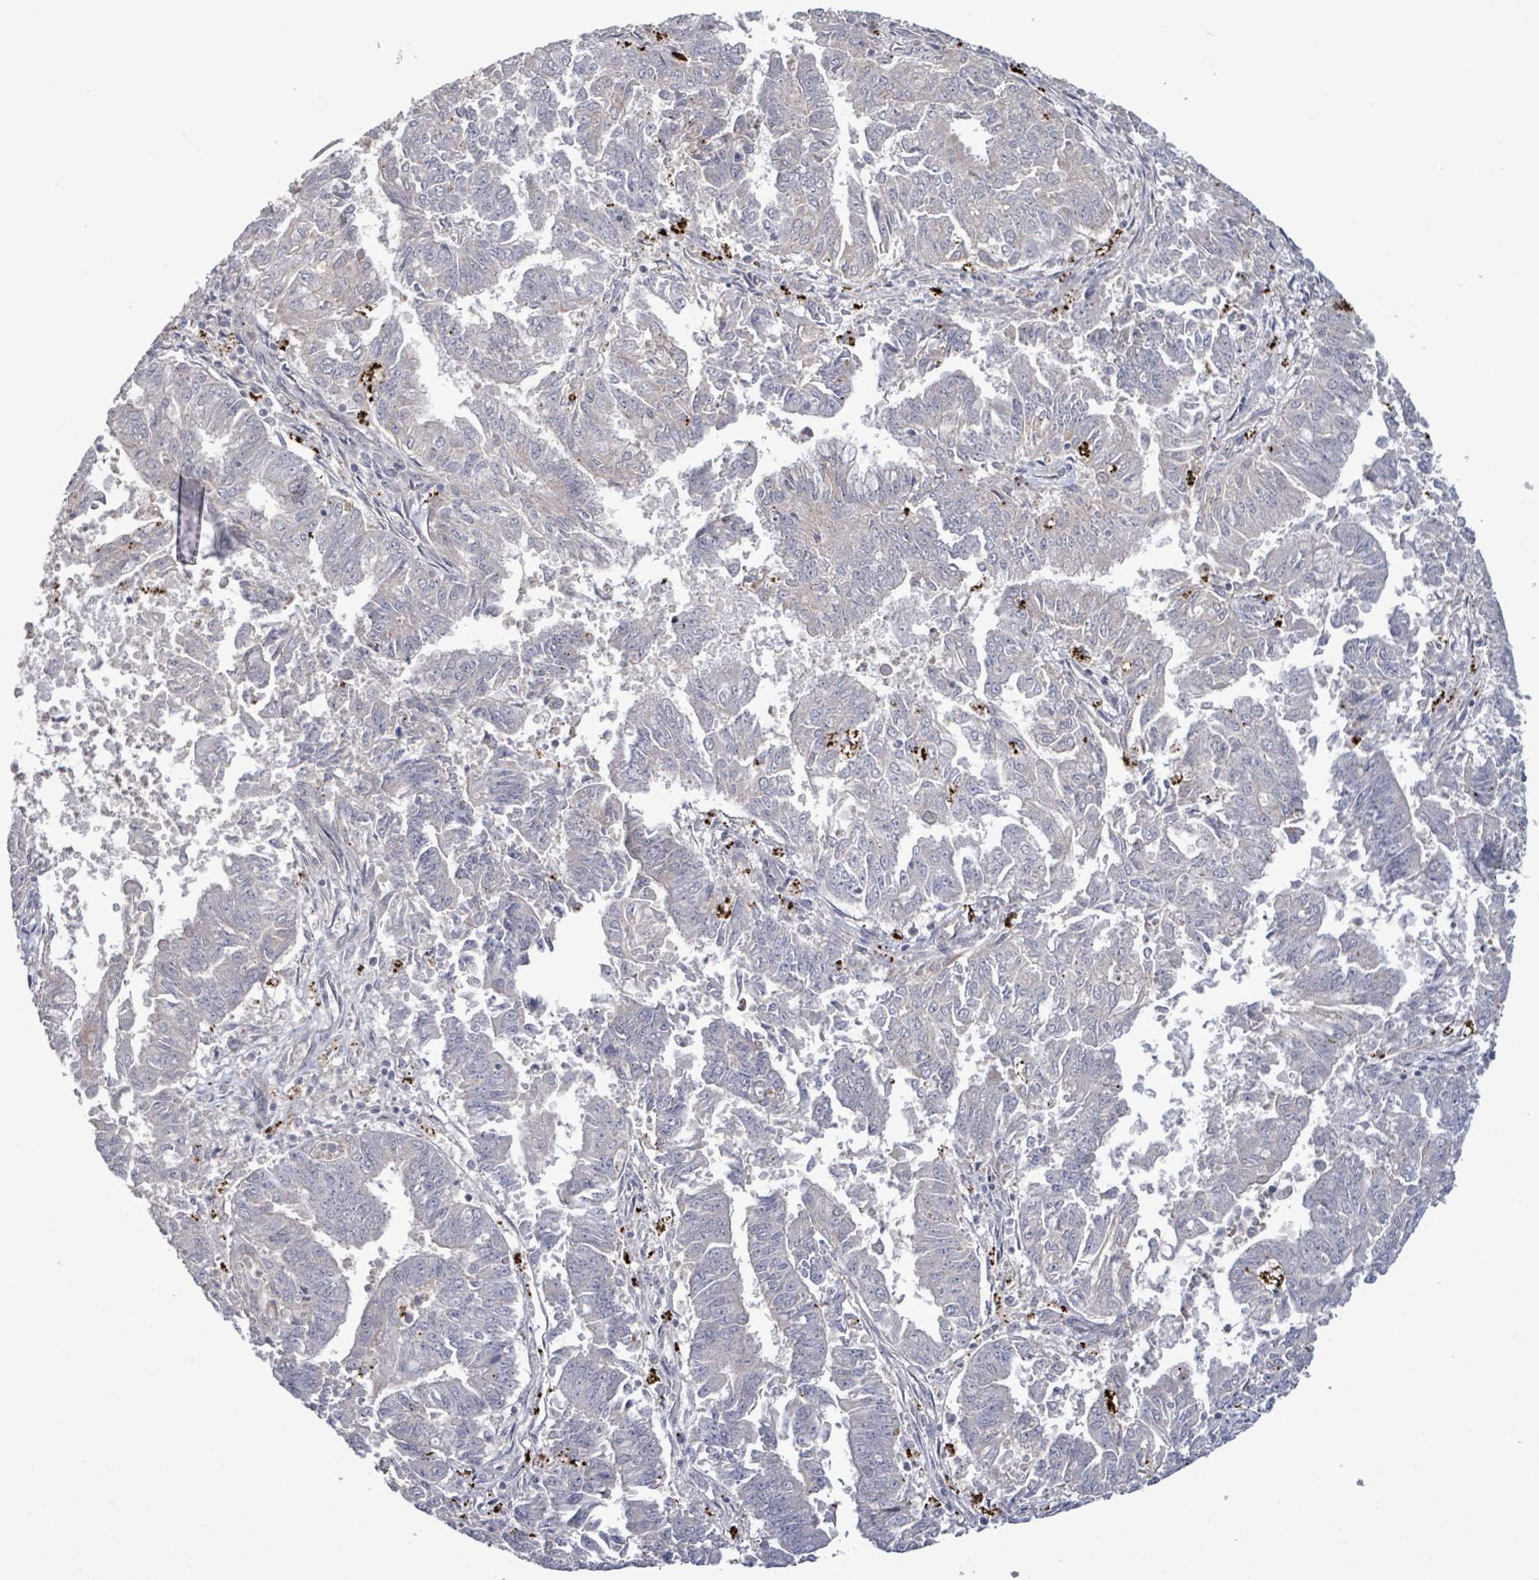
{"staining": {"intensity": "negative", "quantity": "none", "location": "none"}, "tissue": "endometrial cancer", "cell_type": "Tumor cells", "image_type": "cancer", "snomed": [{"axis": "morphology", "description": "Adenocarcinoma, NOS"}, {"axis": "topography", "description": "Endometrium"}], "caption": "An immunohistochemistry micrograph of endometrial adenocarcinoma is shown. There is no staining in tumor cells of endometrial adenocarcinoma.", "gene": "DIPK2A", "patient": {"sex": "female", "age": 73}}